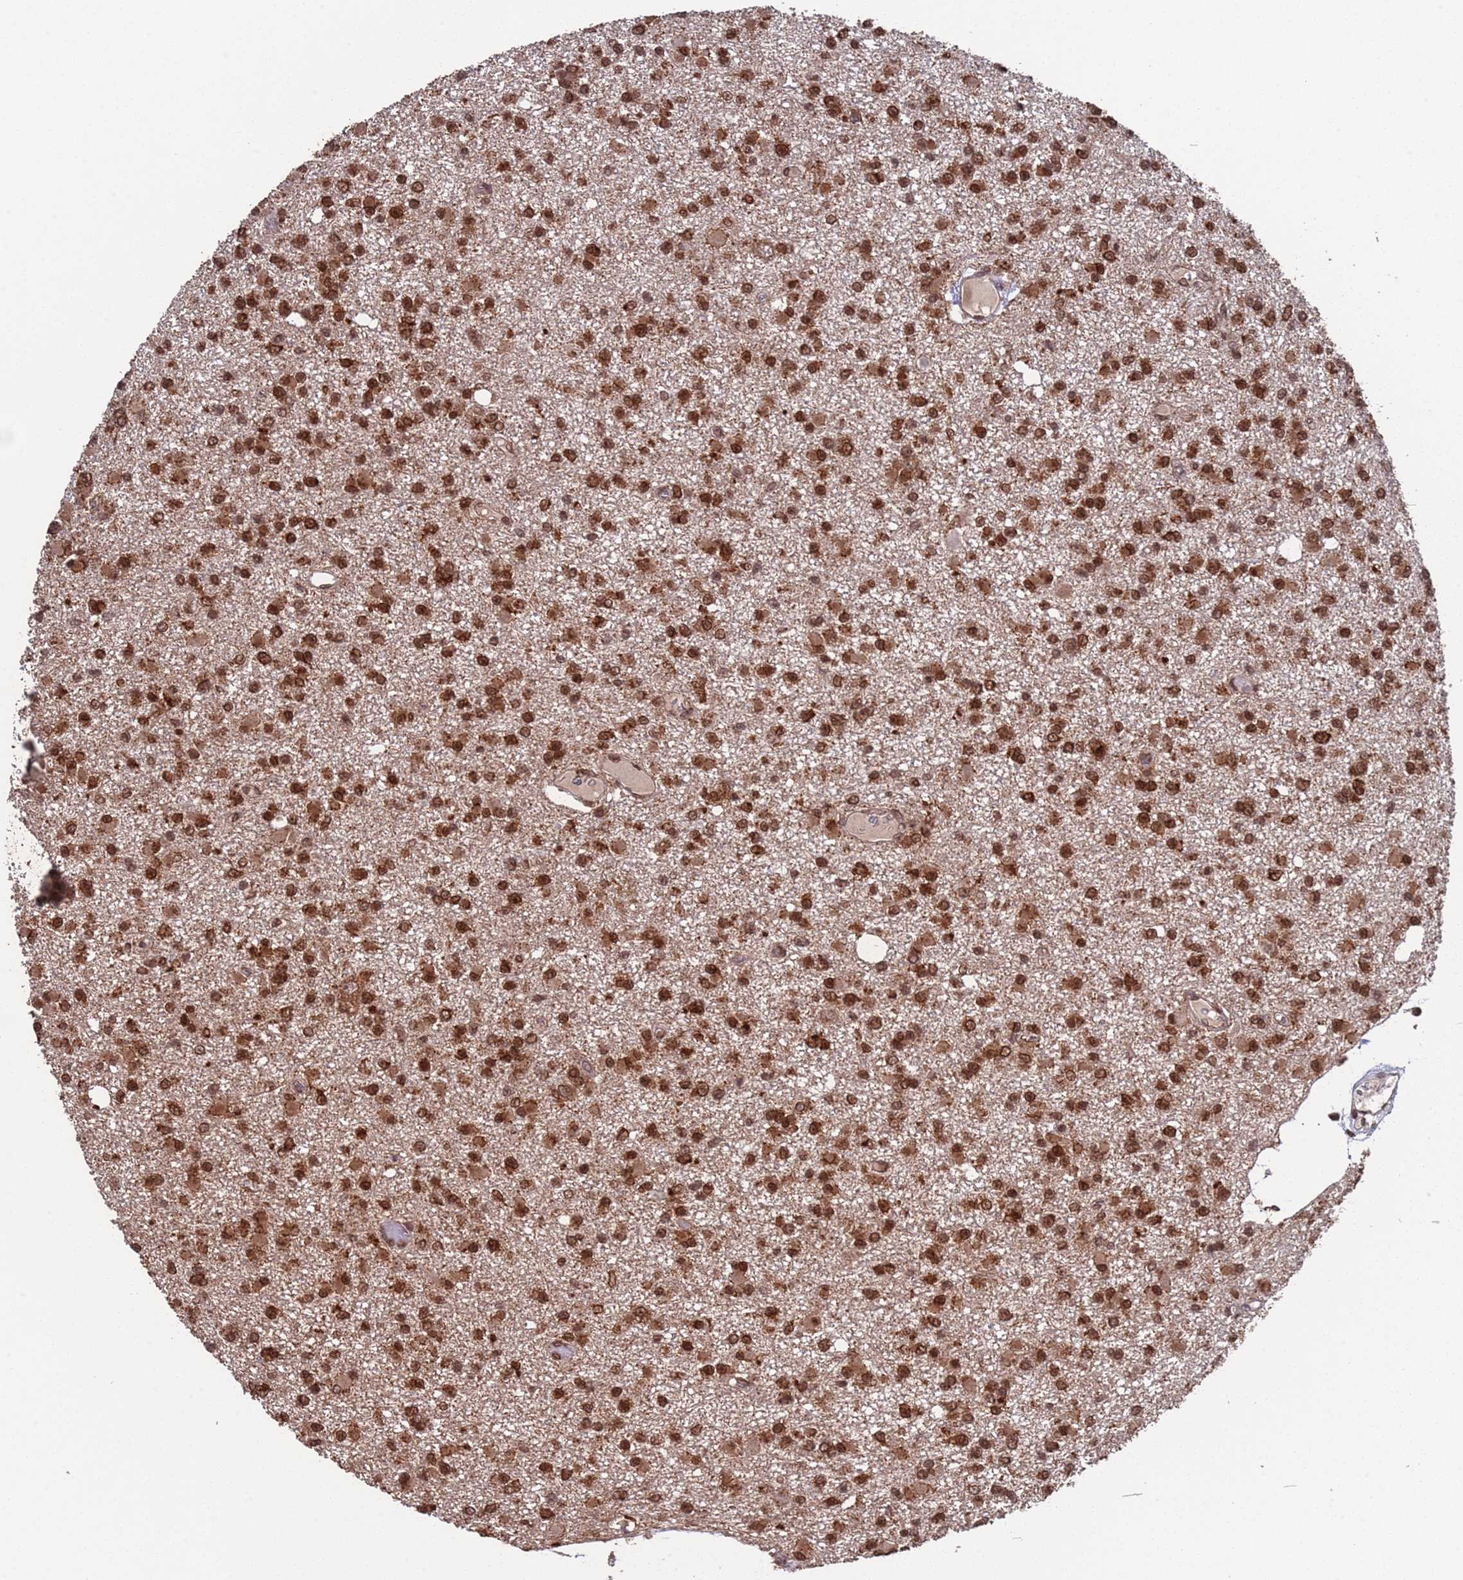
{"staining": {"intensity": "moderate", "quantity": ">75%", "location": "cytoplasmic/membranous,nuclear"}, "tissue": "glioma", "cell_type": "Tumor cells", "image_type": "cancer", "snomed": [{"axis": "morphology", "description": "Glioma, malignant, Low grade"}, {"axis": "topography", "description": "Brain"}], "caption": "An IHC image of tumor tissue is shown. Protein staining in brown labels moderate cytoplasmic/membranous and nuclear positivity in low-grade glioma (malignant) within tumor cells. (DAB IHC with brightfield microscopy, high magnification).", "gene": "FUBP3", "patient": {"sex": "female", "age": 22}}